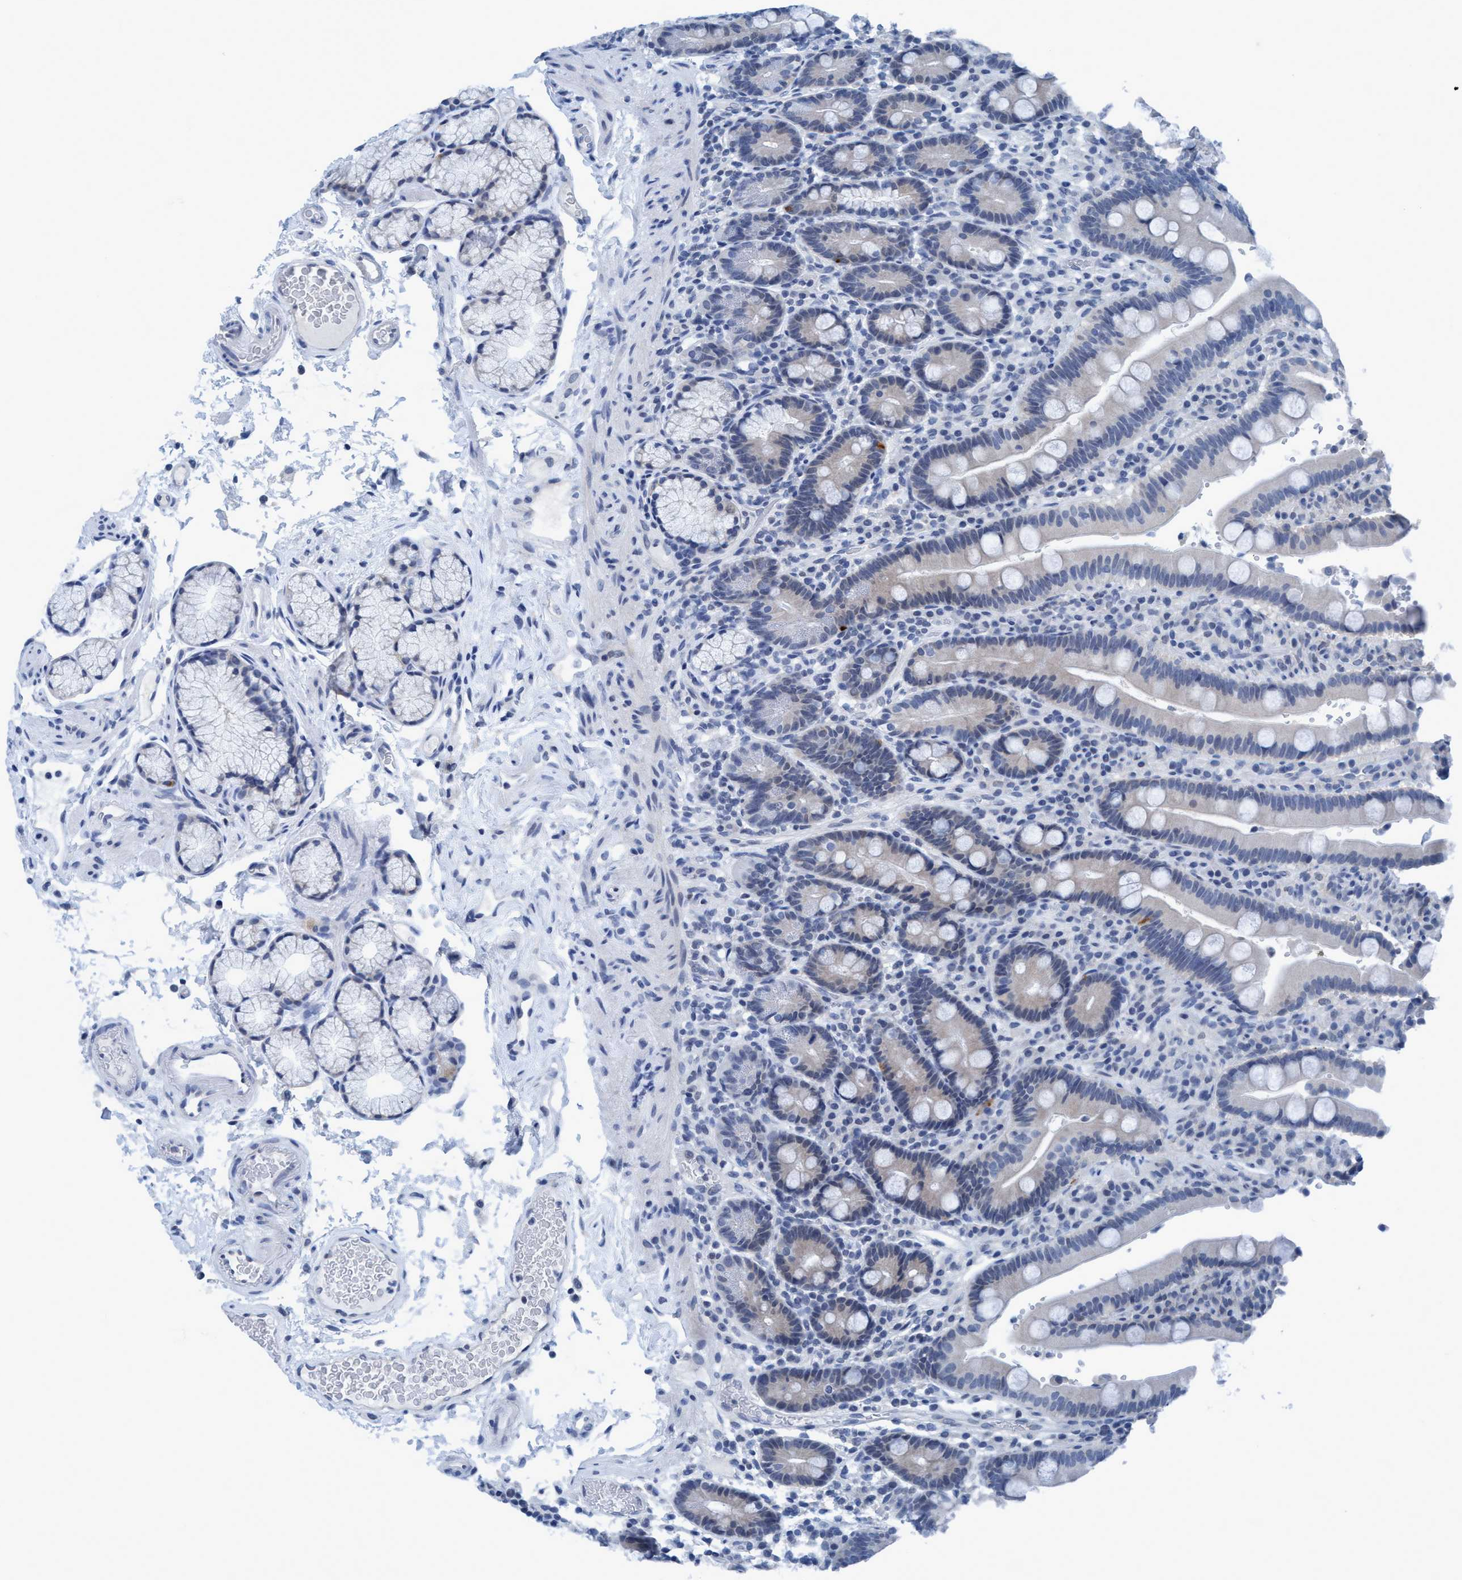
{"staining": {"intensity": "negative", "quantity": "none", "location": "none"}, "tissue": "duodenum", "cell_type": "Glandular cells", "image_type": "normal", "snomed": [{"axis": "morphology", "description": "Normal tissue, NOS"}, {"axis": "topography", "description": "Small intestine, NOS"}], "caption": "Duodenum was stained to show a protein in brown. There is no significant expression in glandular cells. (DAB (3,3'-diaminobenzidine) IHC, high magnification).", "gene": "DNAI1", "patient": {"sex": "female", "age": 71}}